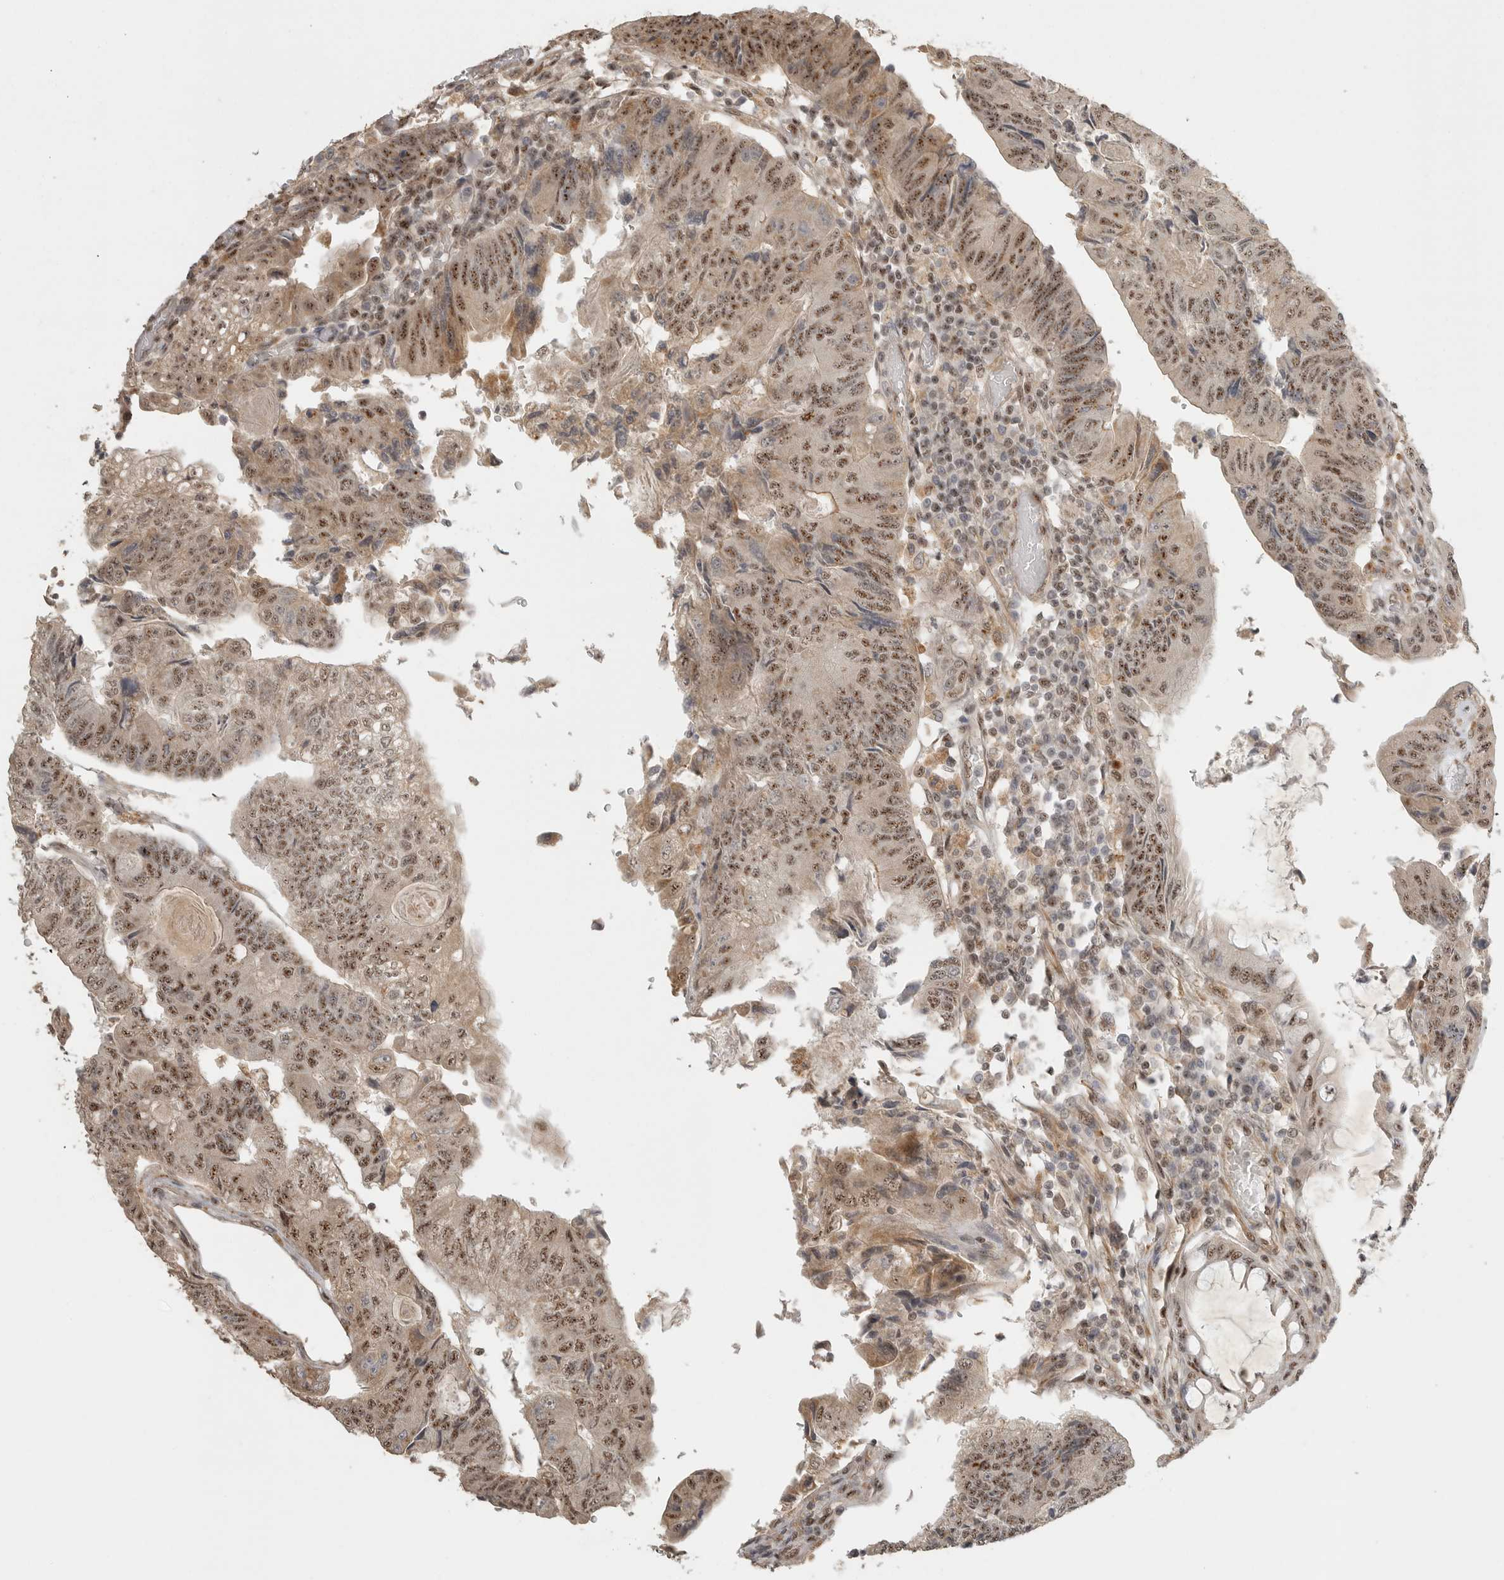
{"staining": {"intensity": "moderate", "quantity": ">75%", "location": "cytoplasmic/membranous,nuclear"}, "tissue": "colorectal cancer", "cell_type": "Tumor cells", "image_type": "cancer", "snomed": [{"axis": "morphology", "description": "Adenocarcinoma, NOS"}, {"axis": "topography", "description": "Colon"}], "caption": "Brown immunohistochemical staining in human colorectal cancer (adenocarcinoma) exhibits moderate cytoplasmic/membranous and nuclear positivity in approximately >75% of tumor cells.", "gene": "POMP", "patient": {"sex": "female", "age": 67}}